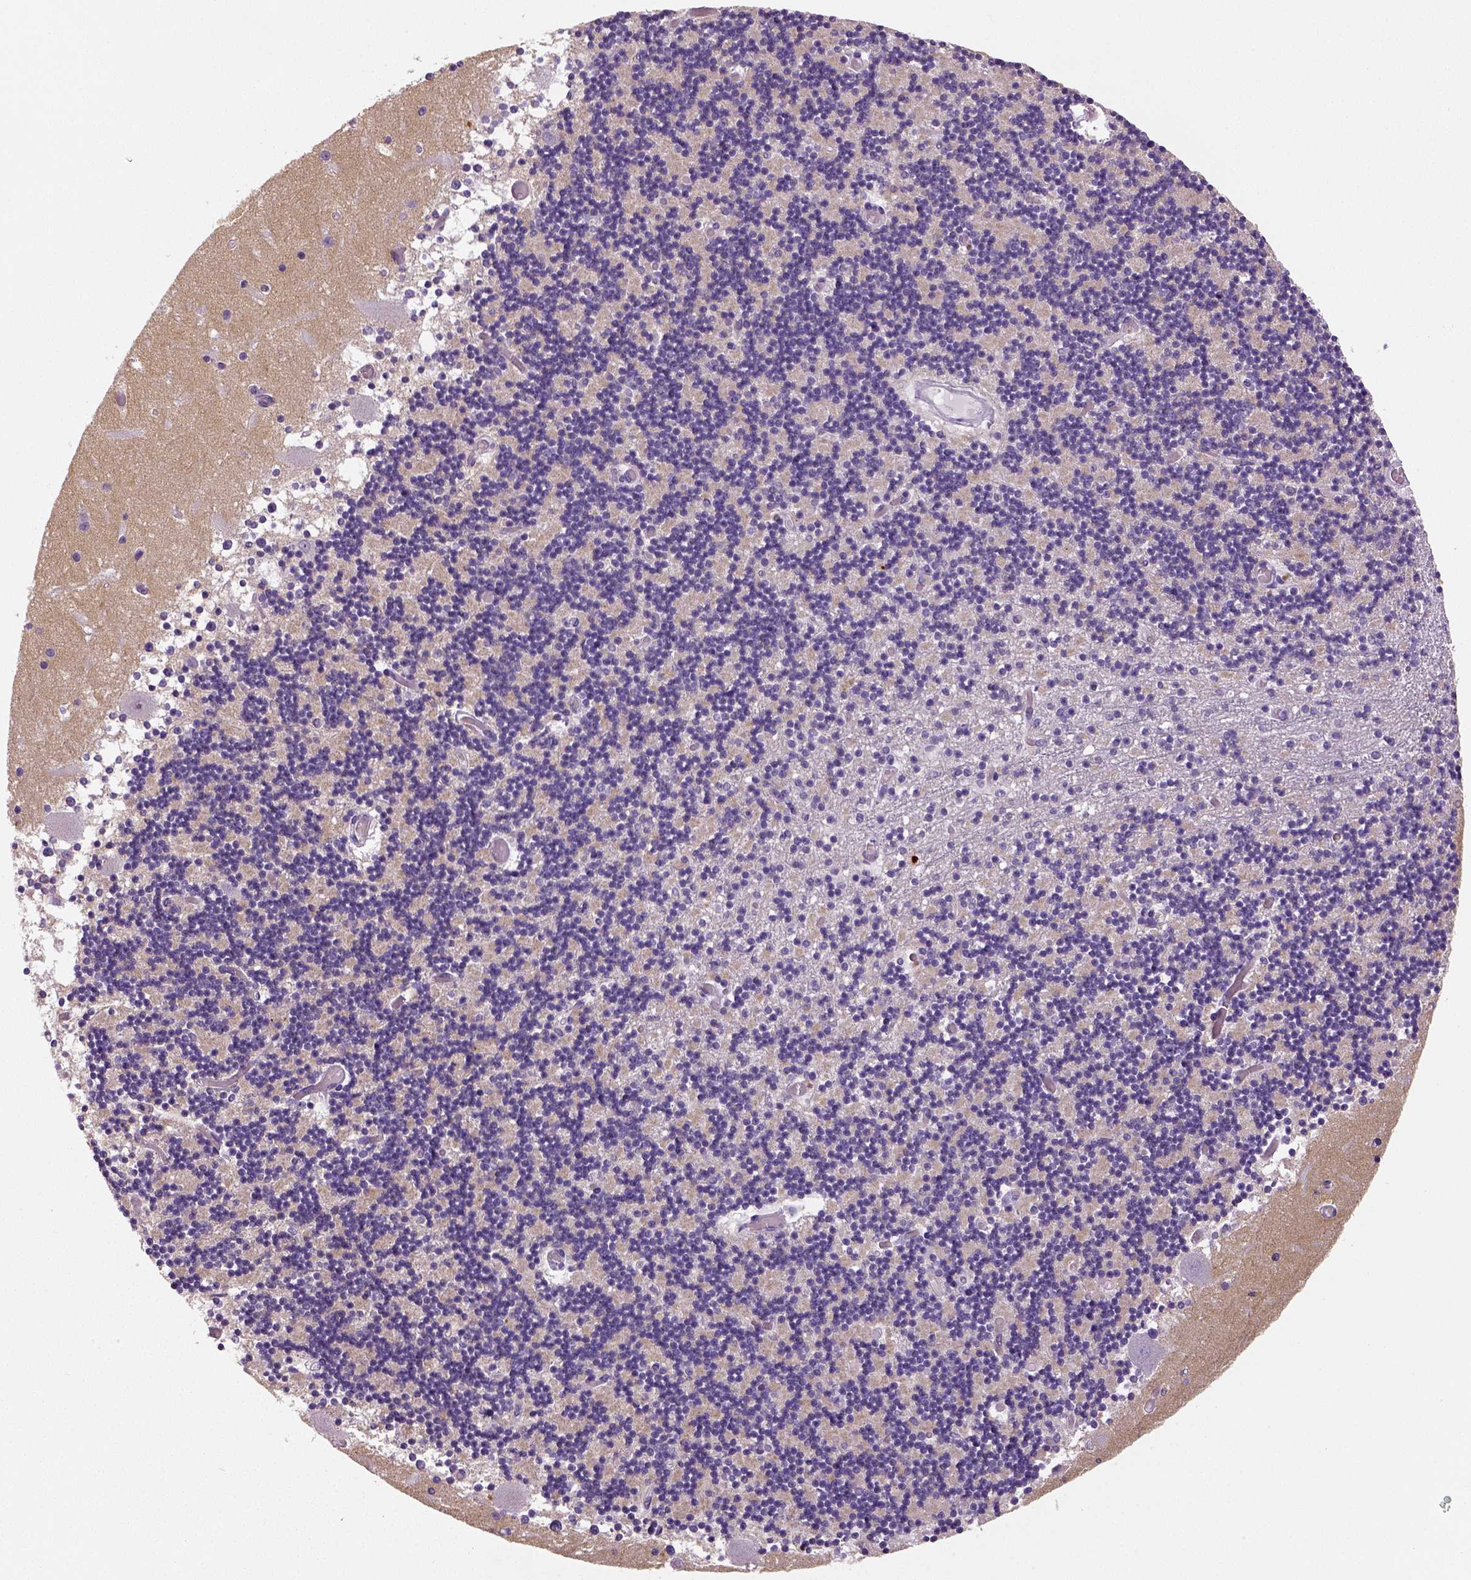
{"staining": {"intensity": "weak", "quantity": "25%-75%", "location": "cytoplasmic/membranous"}, "tissue": "cerebellum", "cell_type": "Cells in granular layer", "image_type": "normal", "snomed": [{"axis": "morphology", "description": "Normal tissue, NOS"}, {"axis": "topography", "description": "Cerebellum"}], "caption": "Cells in granular layer show low levels of weak cytoplasmic/membranous expression in about 25%-75% of cells in benign human cerebellum. The protein is stained brown, and the nuclei are stained in blue (DAB IHC with brightfield microscopy, high magnification).", "gene": "ENSG00000250349", "patient": {"sex": "female", "age": 28}}